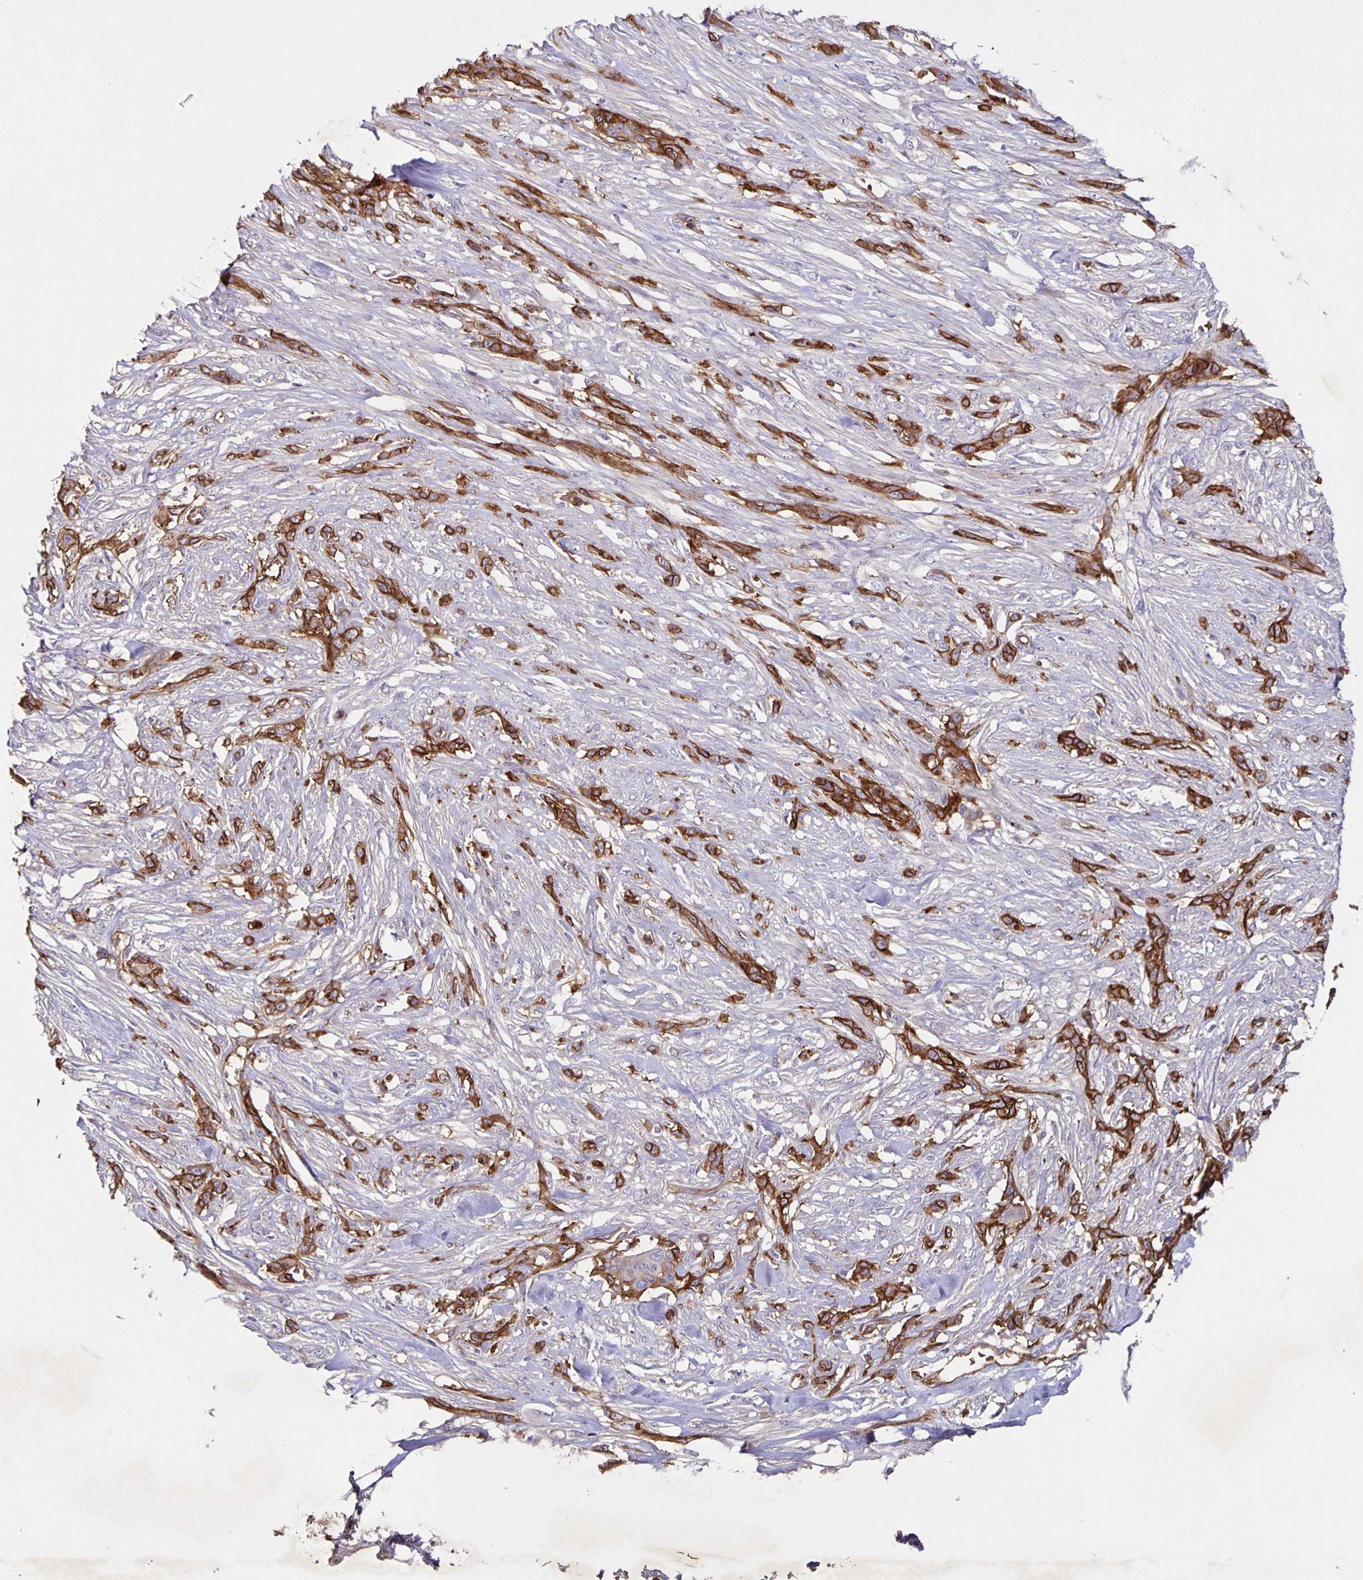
{"staining": {"intensity": "strong", "quantity": ">75%", "location": "cytoplasmic/membranous"}, "tissue": "skin cancer", "cell_type": "Tumor cells", "image_type": "cancer", "snomed": [{"axis": "morphology", "description": "Squamous cell carcinoma, NOS"}, {"axis": "topography", "description": "Skin"}], "caption": "Immunohistochemistry of skin cancer shows high levels of strong cytoplasmic/membranous positivity in approximately >75% of tumor cells.", "gene": "ITGA2", "patient": {"sex": "female", "age": 59}}